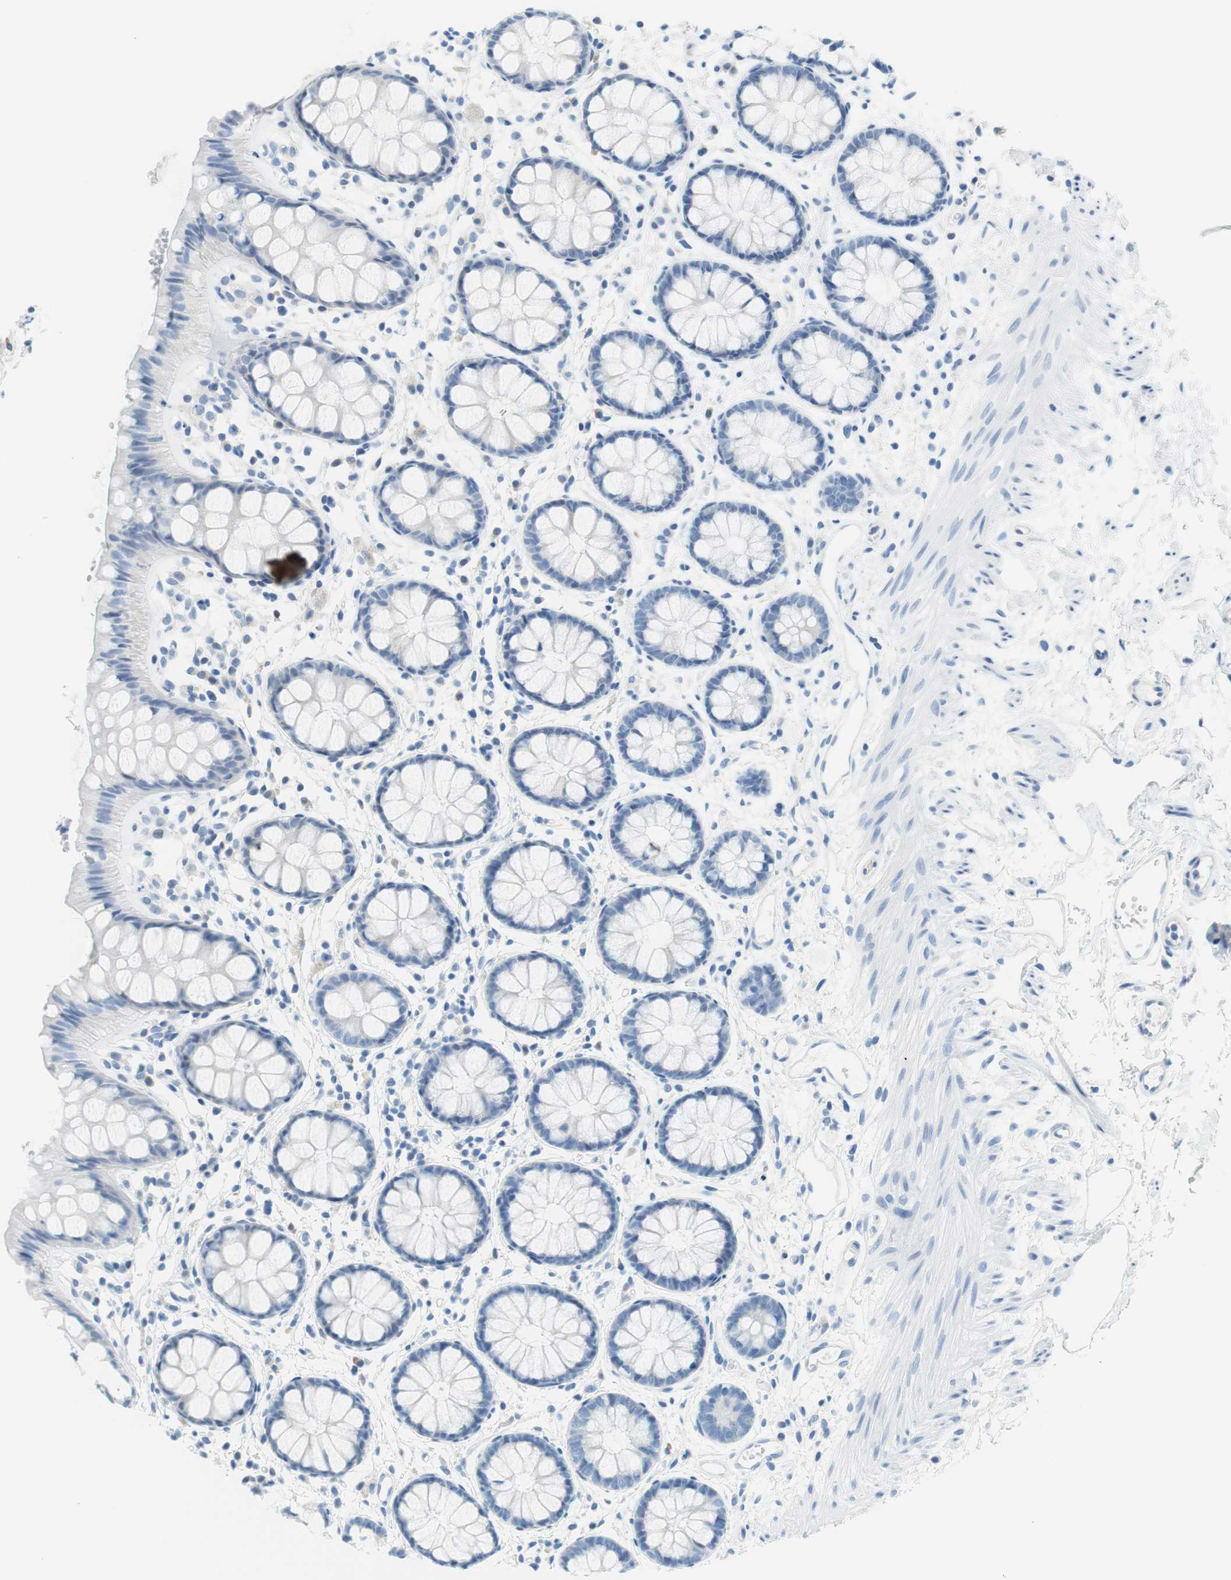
{"staining": {"intensity": "negative", "quantity": "none", "location": "none"}, "tissue": "rectum", "cell_type": "Glandular cells", "image_type": "normal", "snomed": [{"axis": "morphology", "description": "Normal tissue, NOS"}, {"axis": "topography", "description": "Rectum"}], "caption": "Glandular cells show no significant expression in unremarkable rectum.", "gene": "MYH1", "patient": {"sex": "female", "age": 66}}